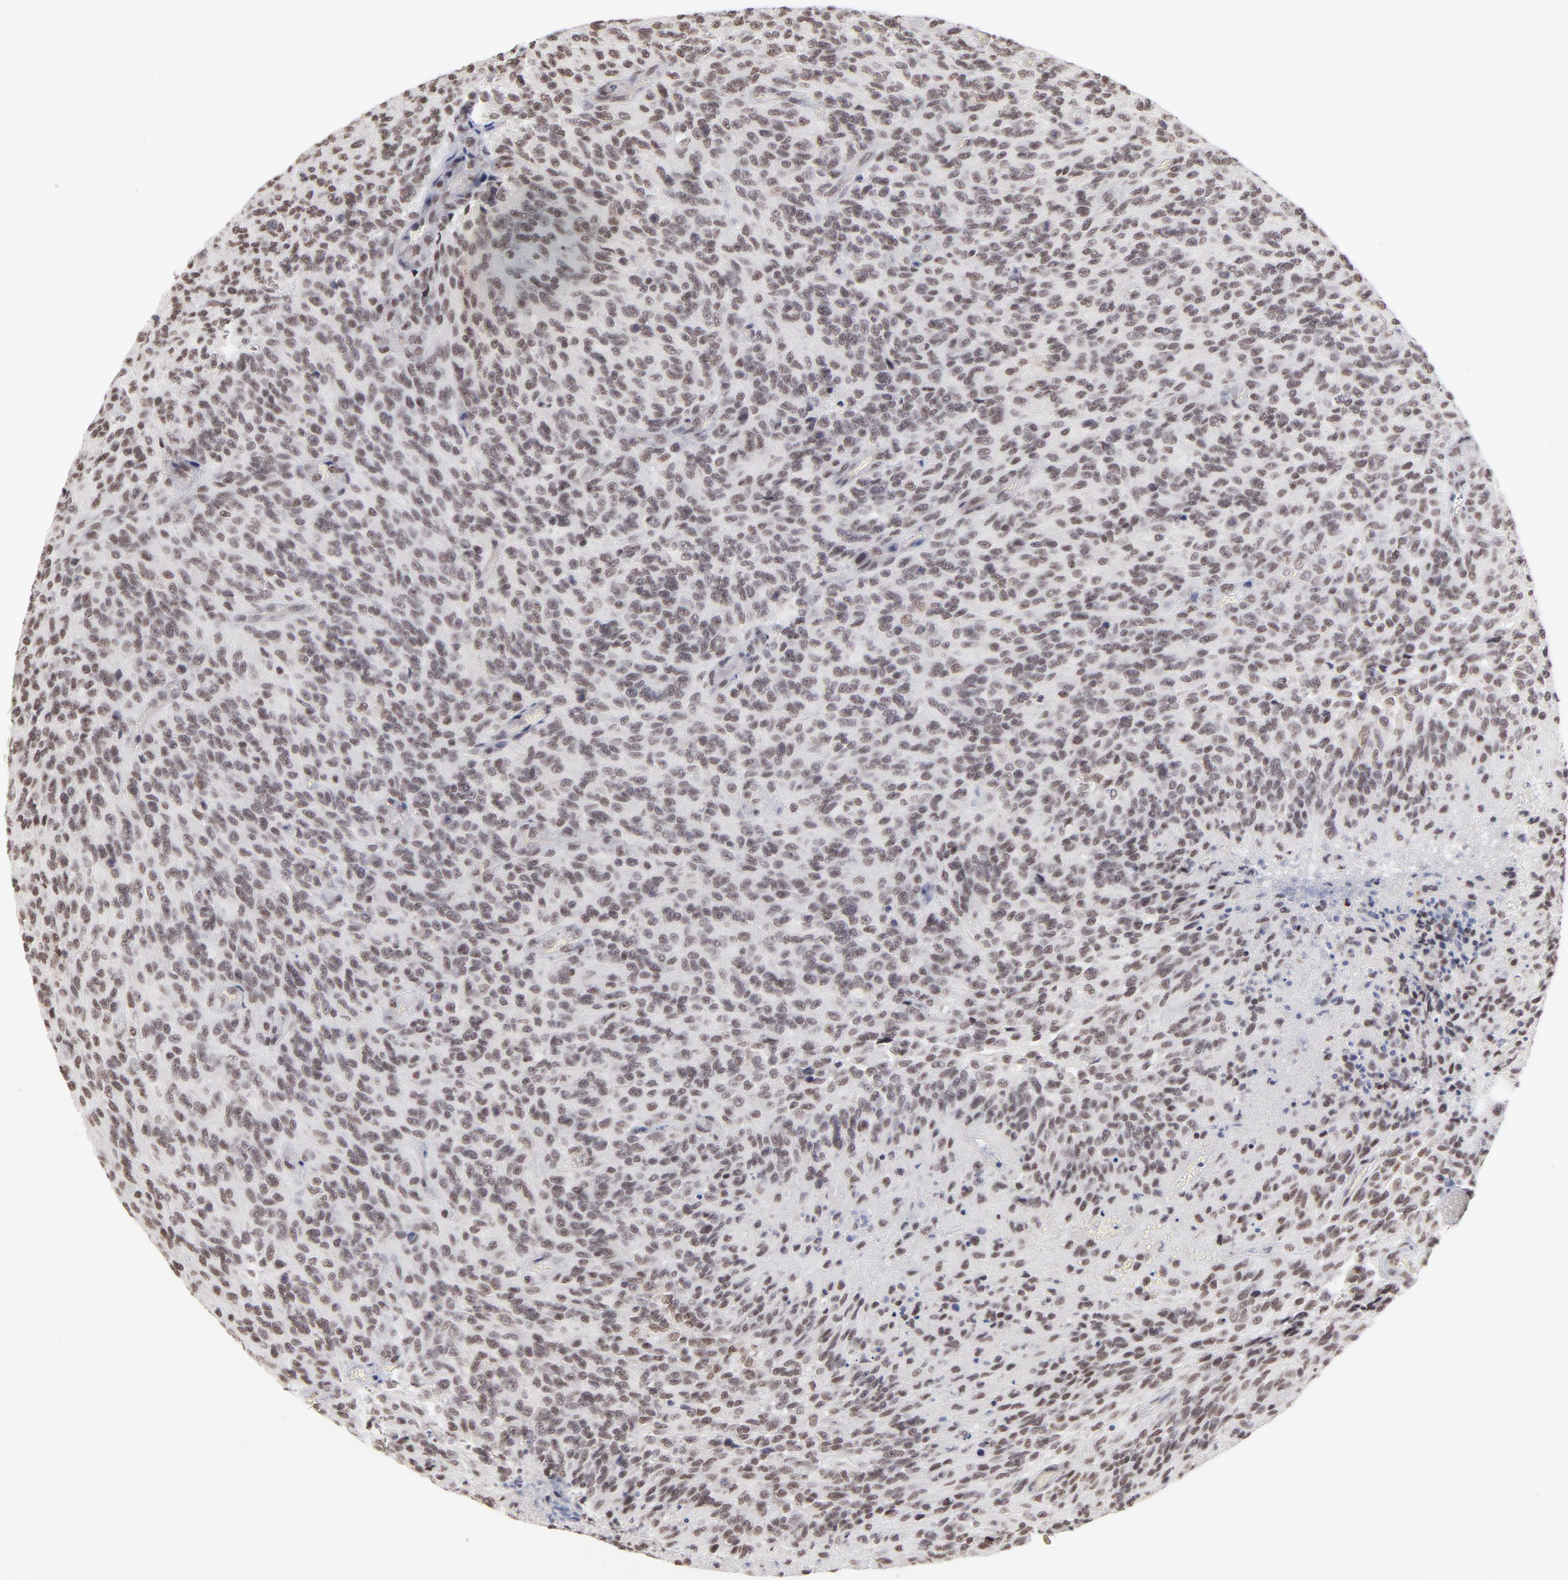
{"staining": {"intensity": "strong", "quantity": "25%-75%", "location": "nuclear"}, "tissue": "glioma", "cell_type": "Tumor cells", "image_type": "cancer", "snomed": [{"axis": "morphology", "description": "Normal tissue, NOS"}, {"axis": "morphology", "description": "Glioma, malignant, High grade"}, {"axis": "topography", "description": "Cerebral cortex"}], "caption": "Protein analysis of malignant glioma (high-grade) tissue exhibits strong nuclear positivity in about 25%-75% of tumor cells. (brown staining indicates protein expression, while blue staining denotes nuclei).", "gene": "ZNF3", "patient": {"sex": "male", "age": 56}}